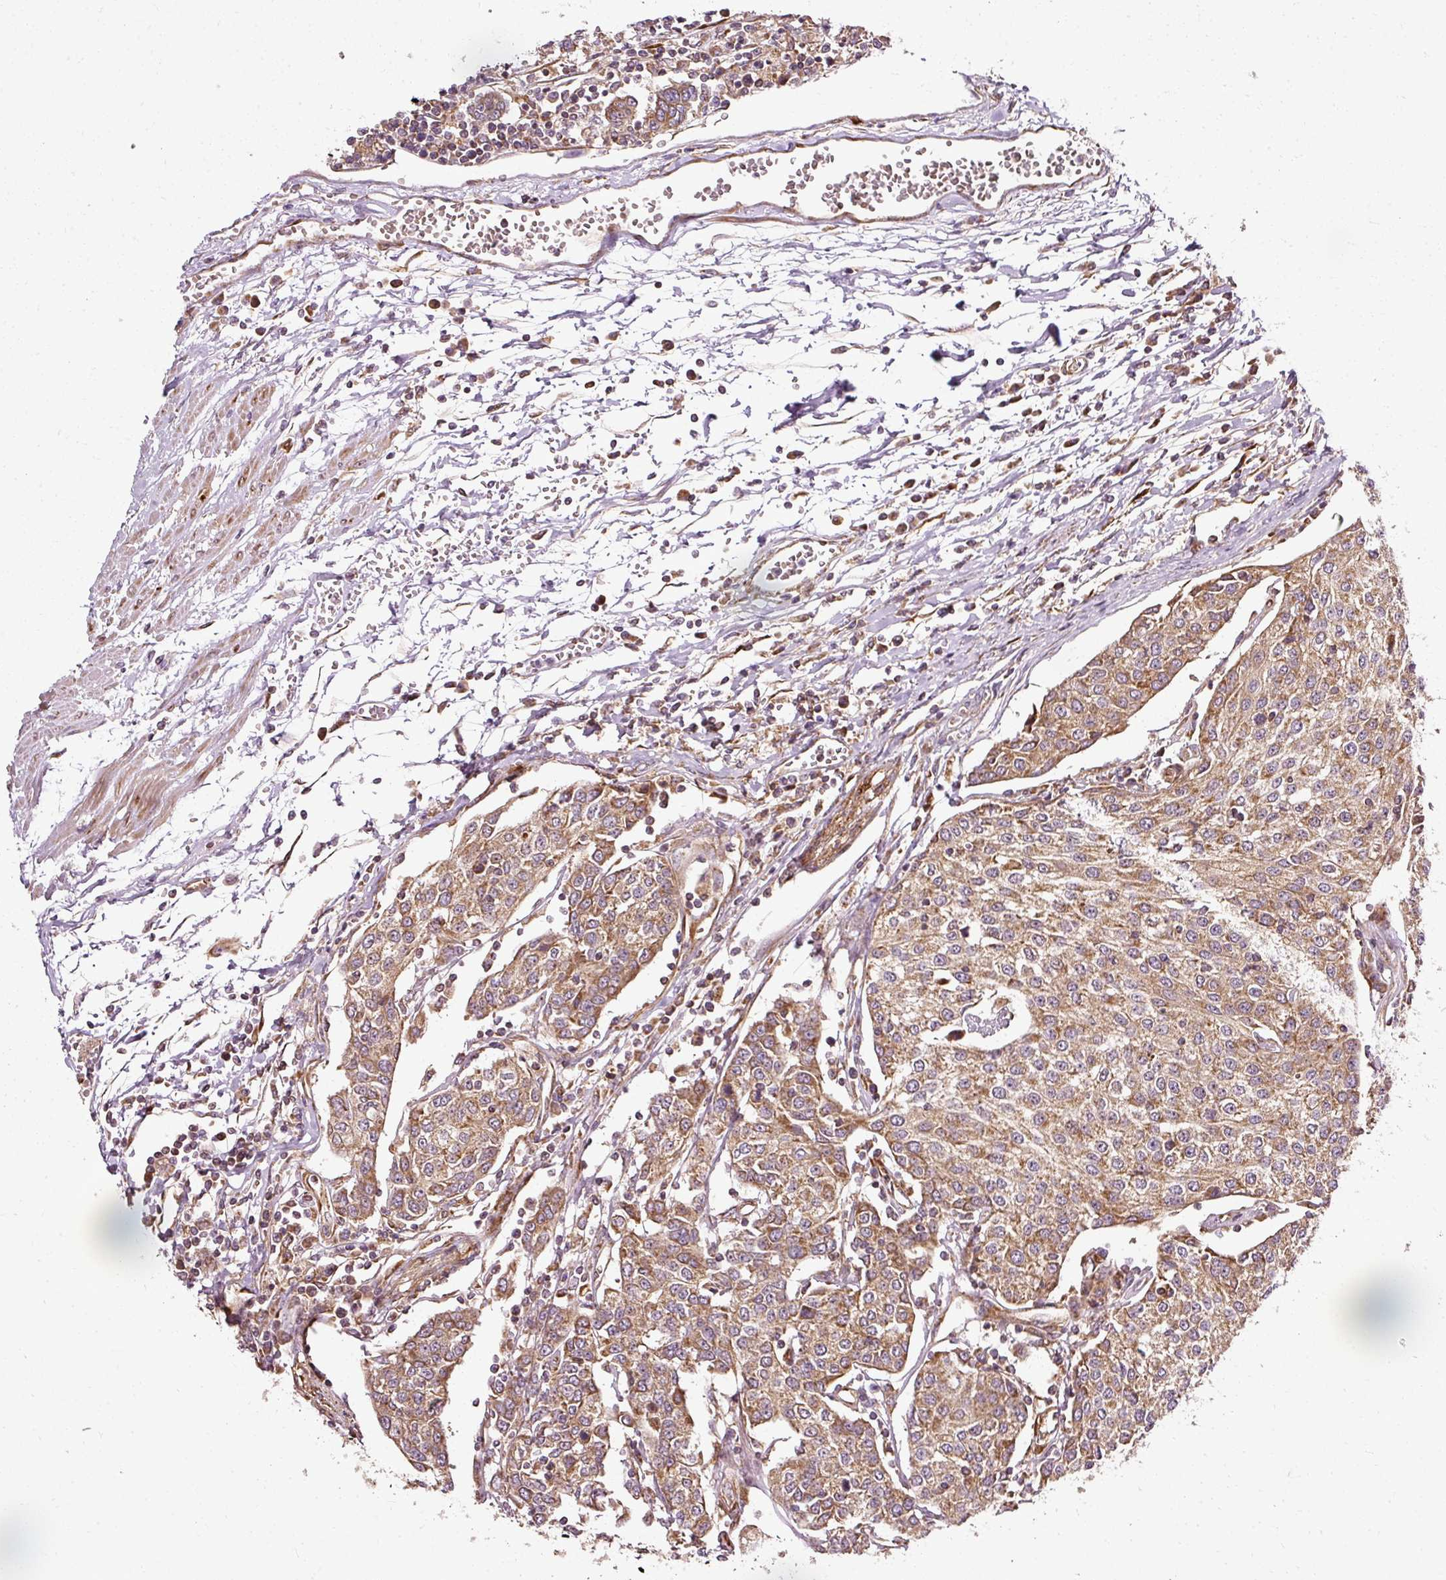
{"staining": {"intensity": "moderate", "quantity": ">75%", "location": "cytoplasmic/membranous"}, "tissue": "urothelial cancer", "cell_type": "Tumor cells", "image_type": "cancer", "snomed": [{"axis": "morphology", "description": "Urothelial carcinoma, High grade"}, {"axis": "topography", "description": "Urinary bladder"}], "caption": "Protein analysis of urothelial carcinoma (high-grade) tissue exhibits moderate cytoplasmic/membranous expression in about >75% of tumor cells. Using DAB (brown) and hematoxylin (blue) stains, captured at high magnification using brightfield microscopy.", "gene": "ISCU", "patient": {"sex": "female", "age": 85}}